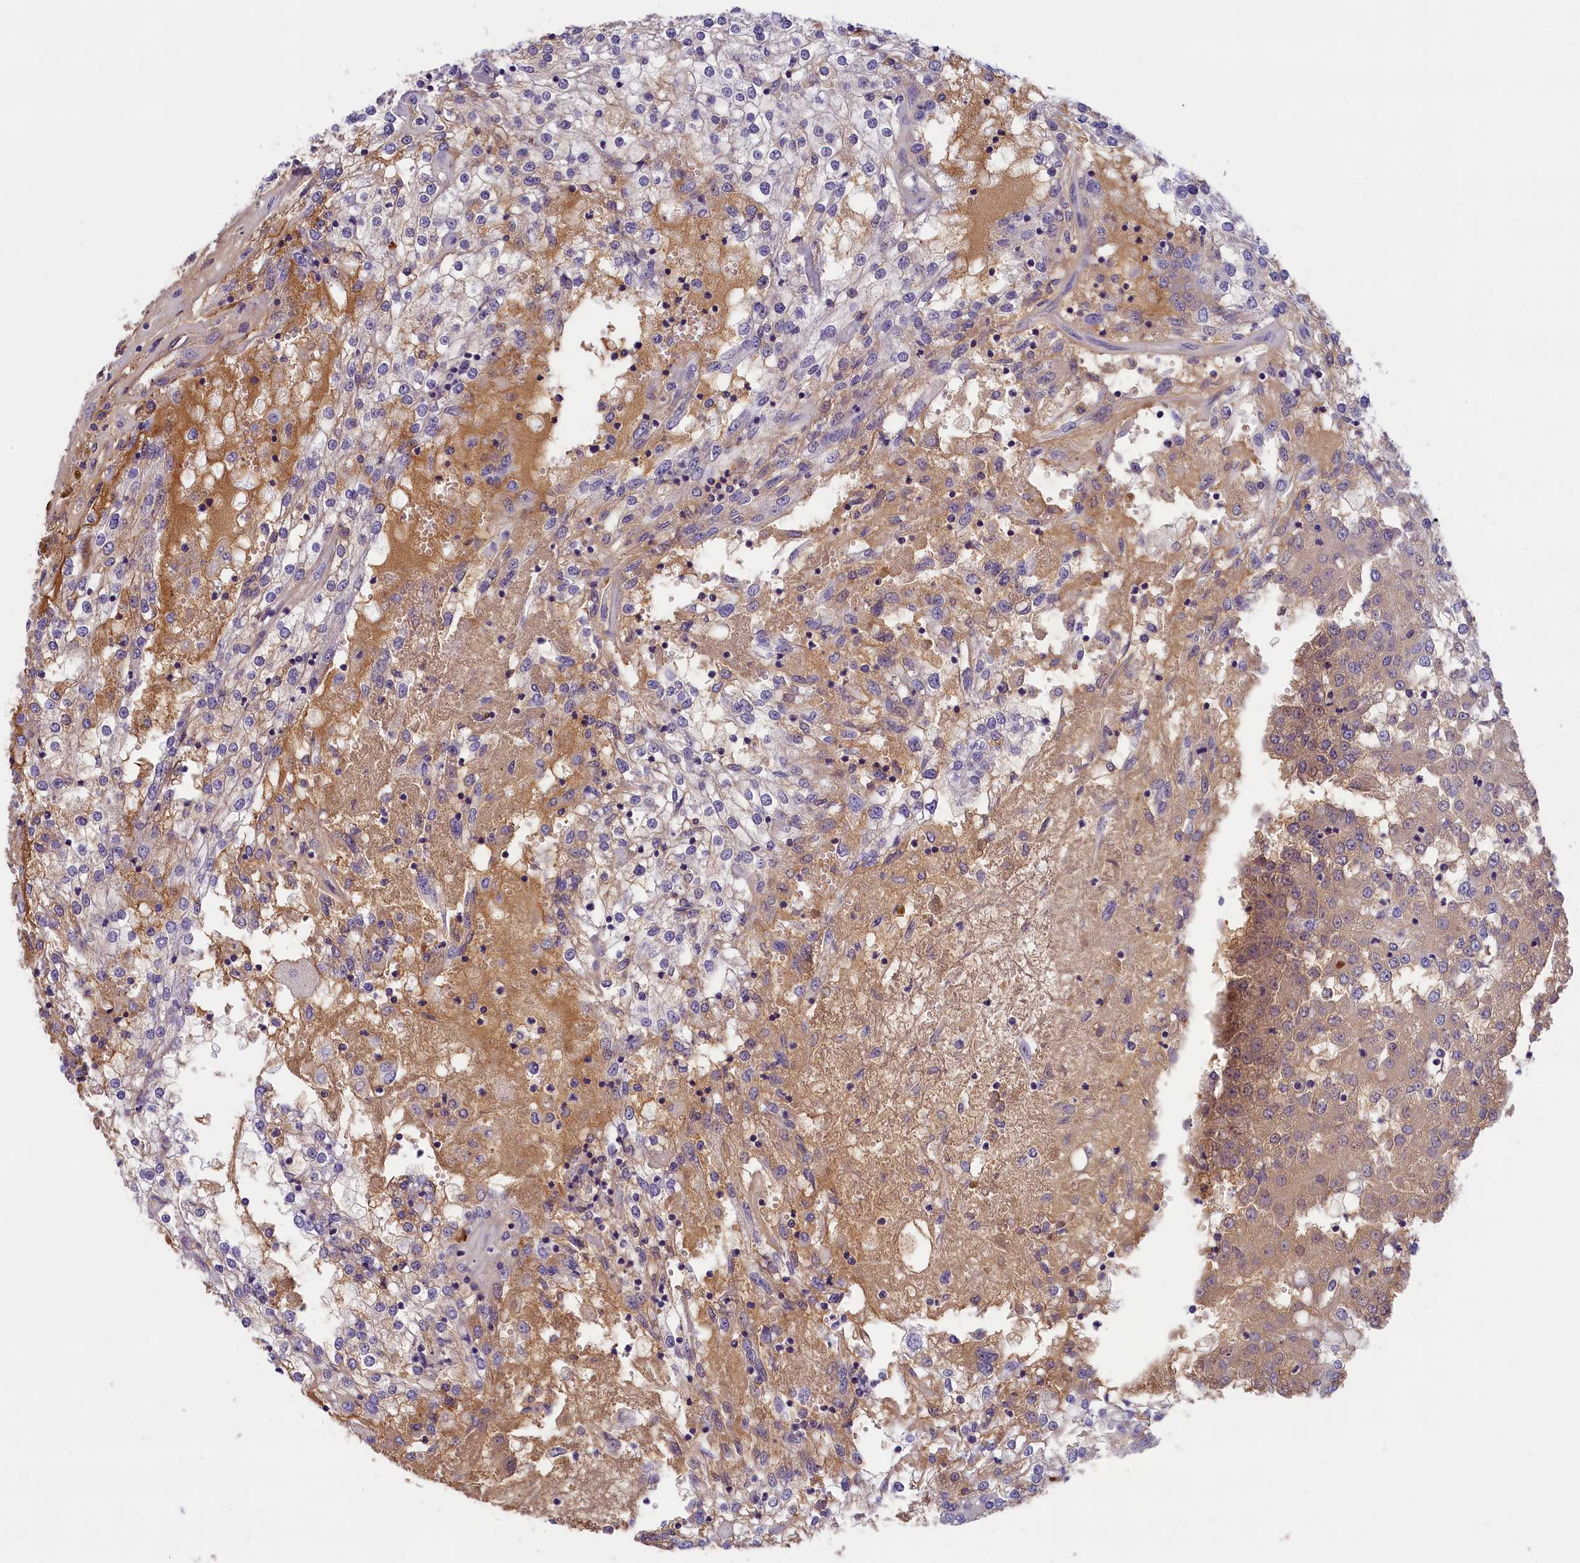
{"staining": {"intensity": "moderate", "quantity": "<25%", "location": "cytoplasmic/membranous"}, "tissue": "renal cancer", "cell_type": "Tumor cells", "image_type": "cancer", "snomed": [{"axis": "morphology", "description": "Adenocarcinoma, NOS"}, {"axis": "topography", "description": "Kidney"}], "caption": "Renal cancer (adenocarcinoma) stained for a protein shows moderate cytoplasmic/membranous positivity in tumor cells. The staining was performed using DAB (3,3'-diaminobenzidine) to visualize the protein expression in brown, while the nuclei were stained in blue with hematoxylin (Magnification: 20x).", "gene": "BCL2L13", "patient": {"sex": "female", "age": 52}}